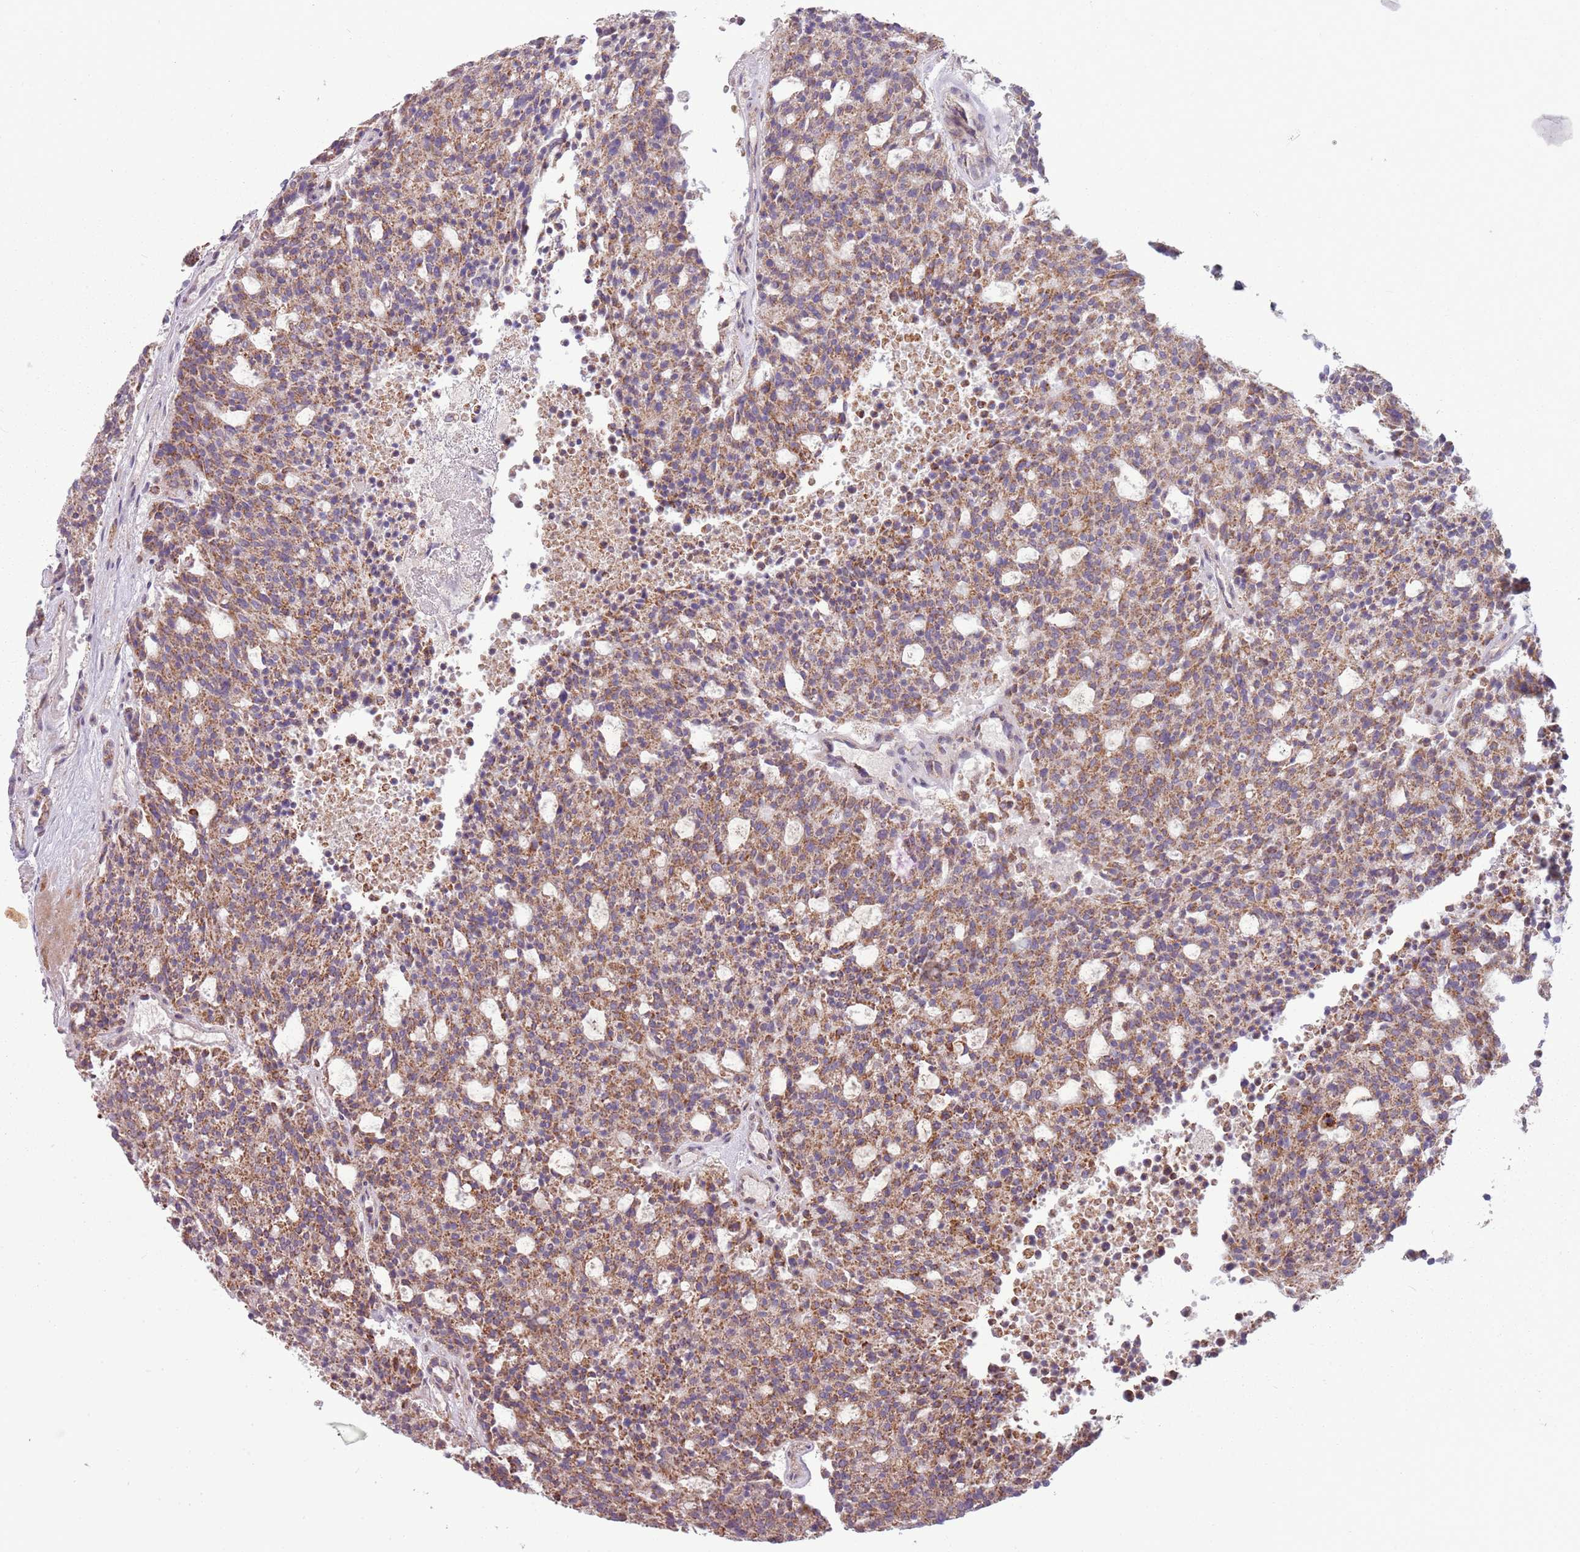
{"staining": {"intensity": "moderate", "quantity": ">75%", "location": "cytoplasmic/membranous"}, "tissue": "carcinoid", "cell_type": "Tumor cells", "image_type": "cancer", "snomed": [{"axis": "morphology", "description": "Carcinoid, malignant, NOS"}, {"axis": "topography", "description": "Pancreas"}], "caption": "Immunohistochemistry (IHC) of human carcinoid (malignant) reveals medium levels of moderate cytoplasmic/membranous staining in about >75% of tumor cells.", "gene": "ZNF530", "patient": {"sex": "female", "age": 54}}